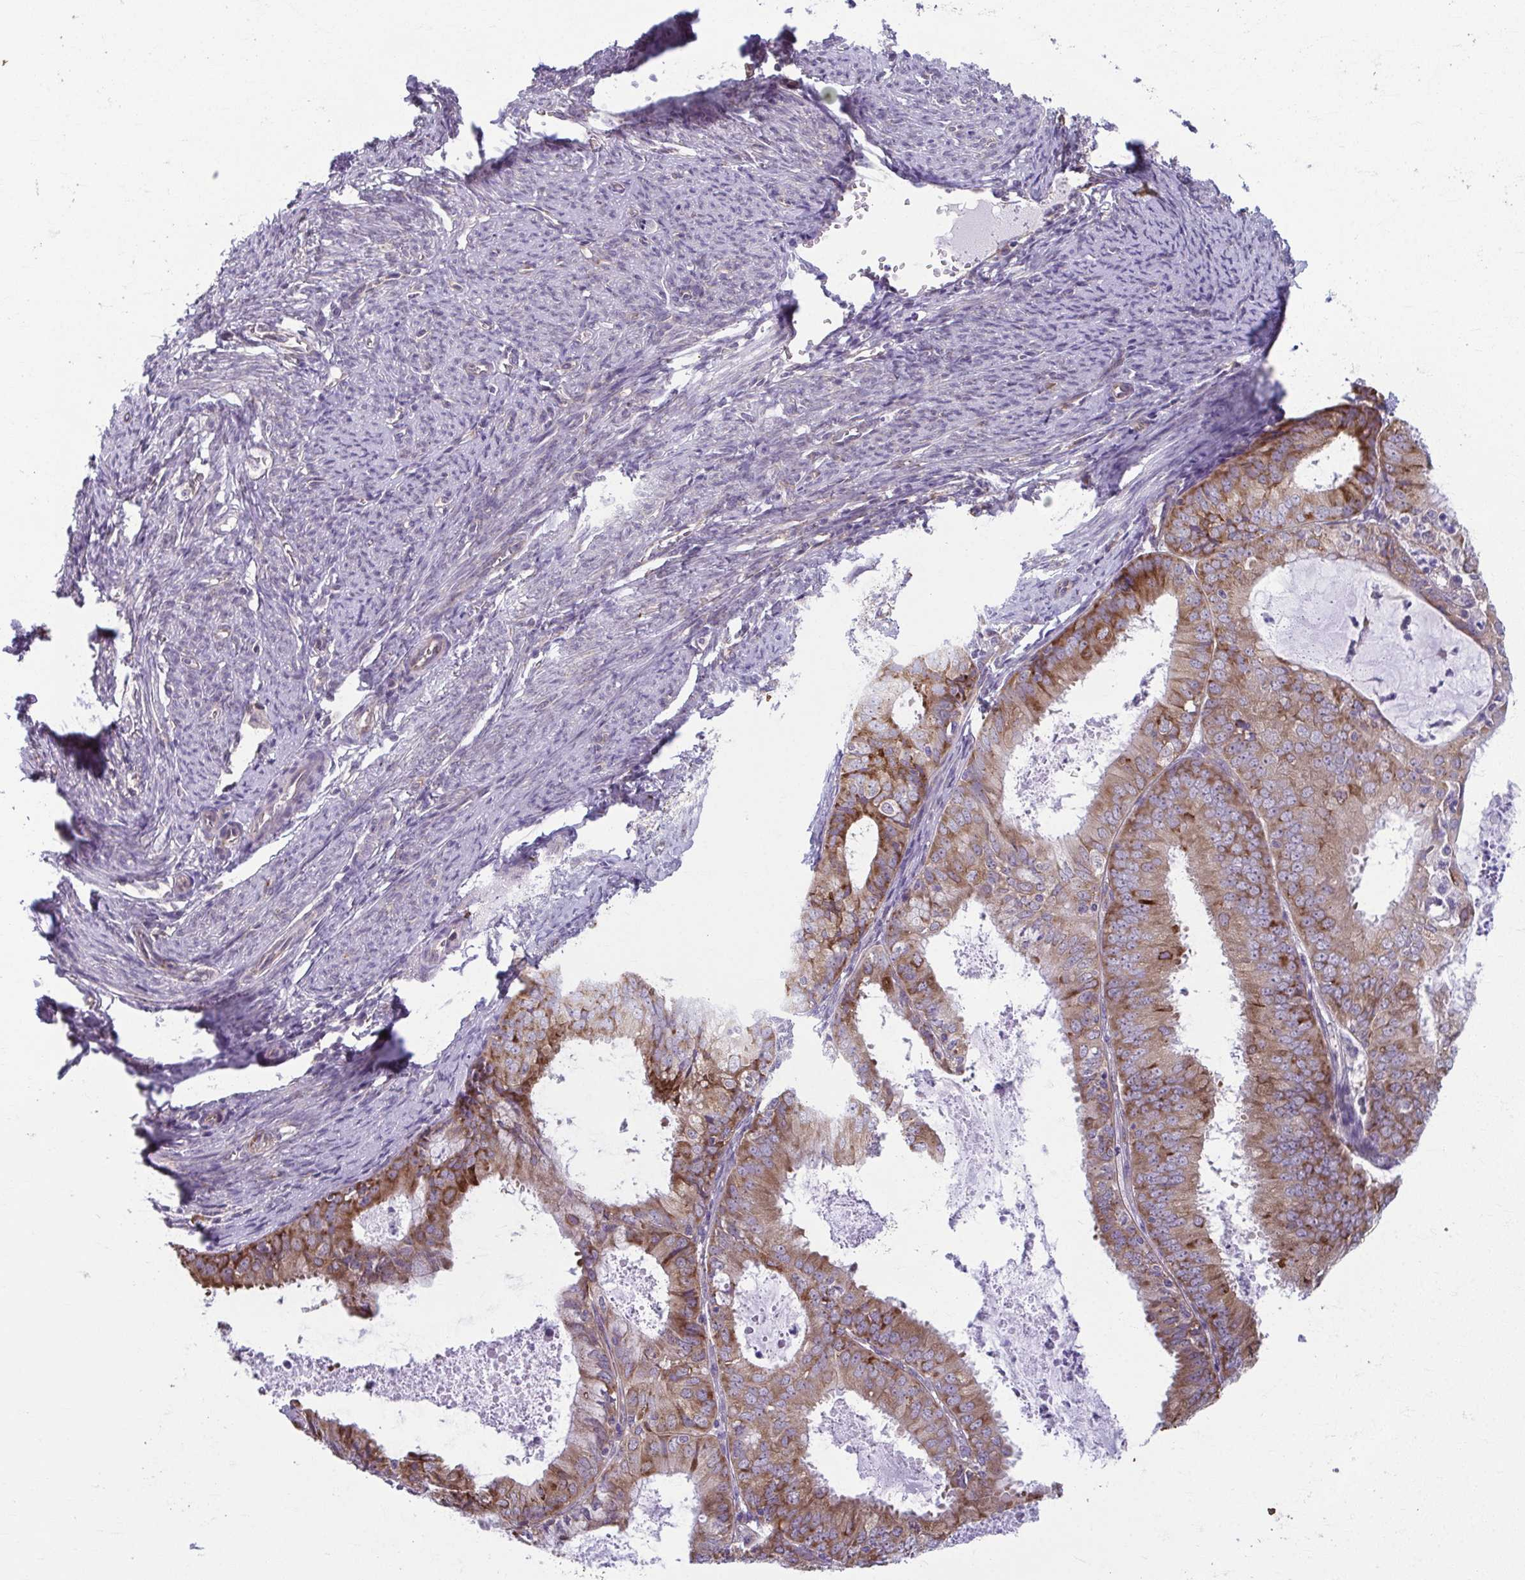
{"staining": {"intensity": "weak", "quantity": ">75%", "location": "cytoplasmic/membranous"}, "tissue": "endometrial cancer", "cell_type": "Tumor cells", "image_type": "cancer", "snomed": [{"axis": "morphology", "description": "Adenocarcinoma, NOS"}, {"axis": "topography", "description": "Endometrium"}], "caption": "Endometrial cancer tissue demonstrates weak cytoplasmic/membranous staining in about >75% of tumor cells (IHC, brightfield microscopy, high magnification).", "gene": "TMEM108", "patient": {"sex": "female", "age": 57}}